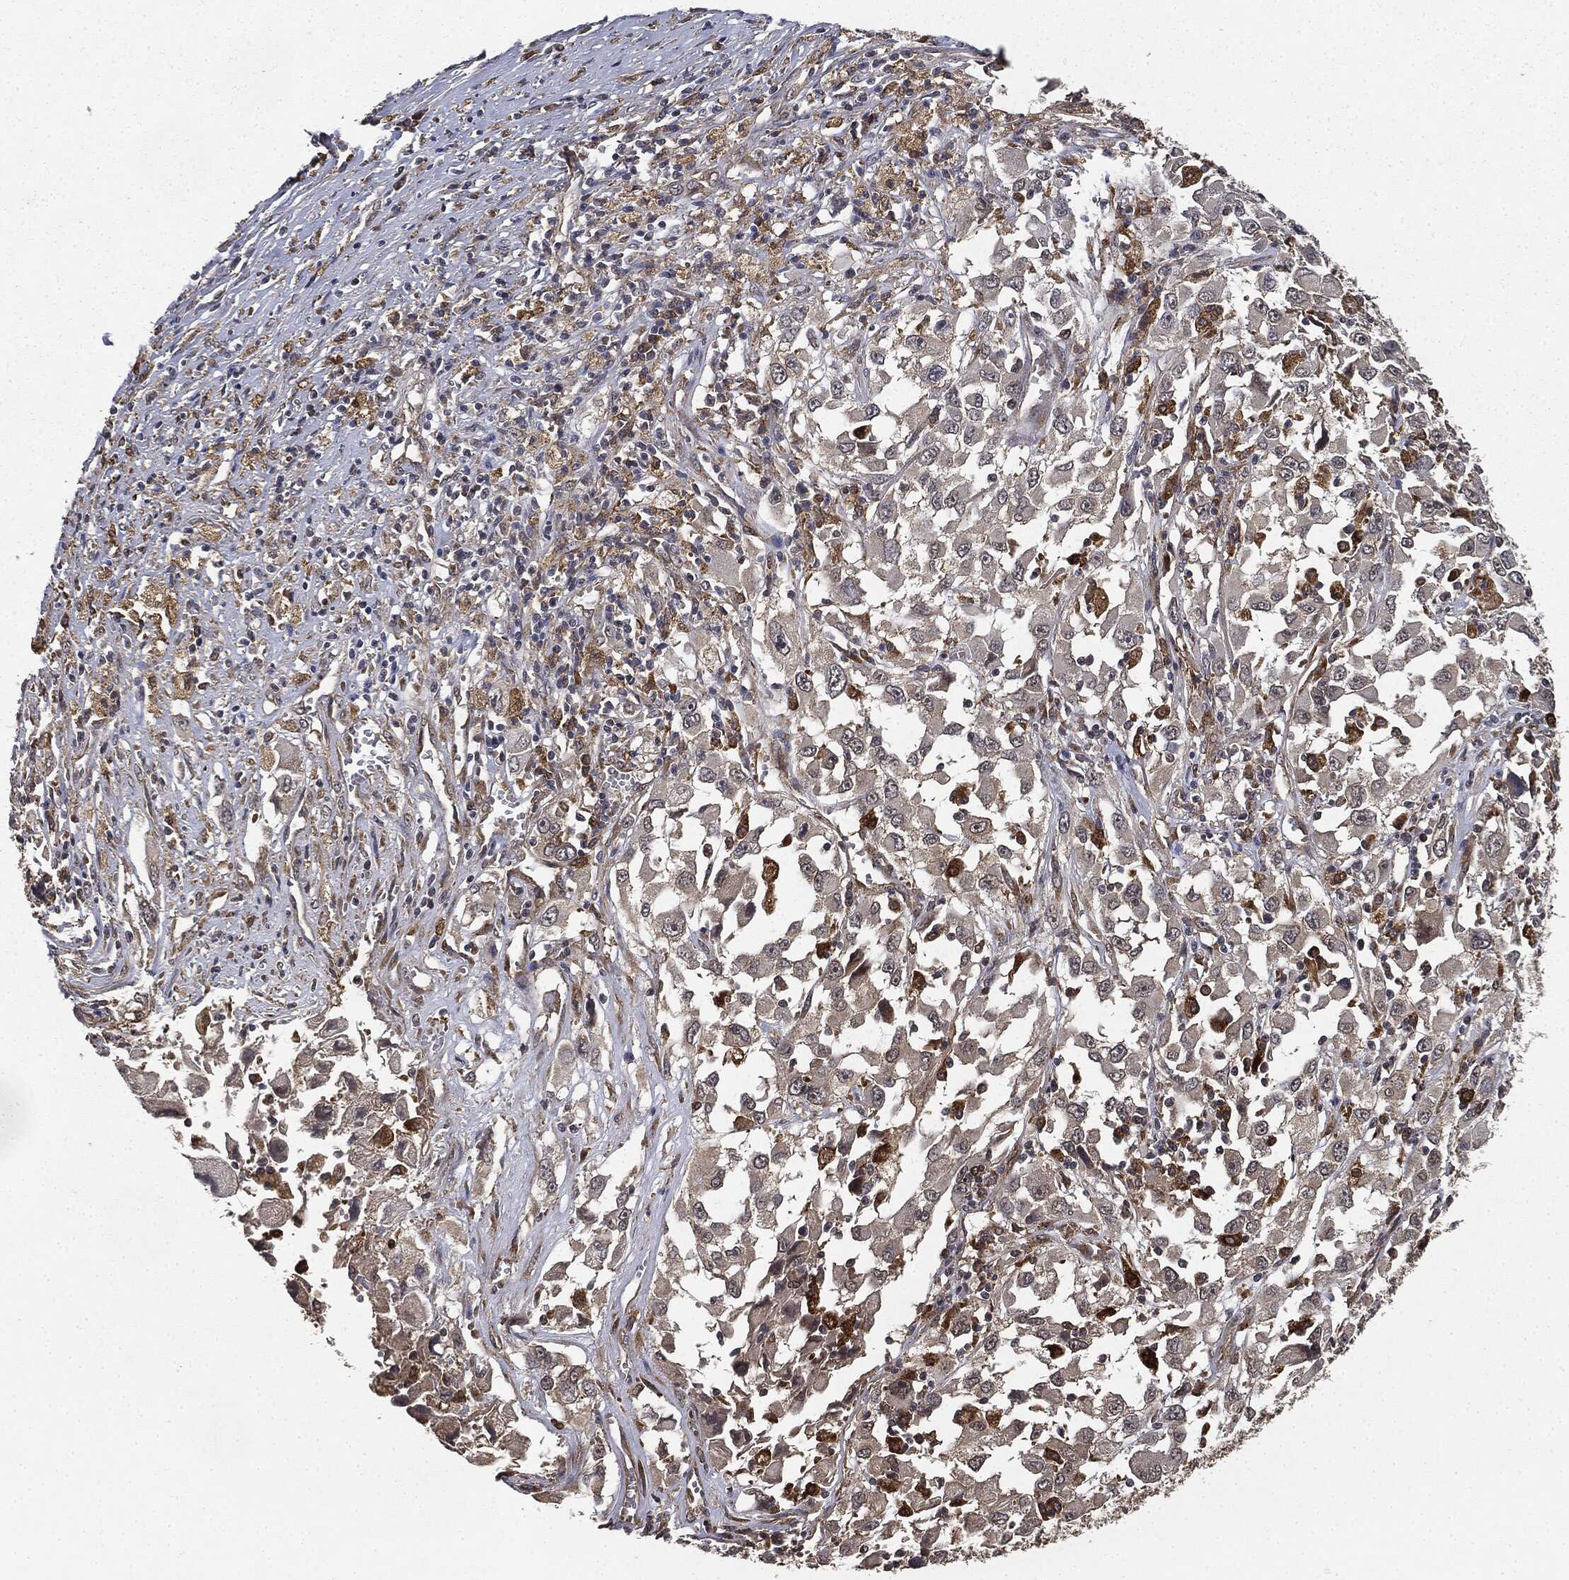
{"staining": {"intensity": "moderate", "quantity": "<25%", "location": "cytoplasmic/membranous"}, "tissue": "melanoma", "cell_type": "Tumor cells", "image_type": "cancer", "snomed": [{"axis": "morphology", "description": "Malignant melanoma, Metastatic site"}, {"axis": "topography", "description": "Soft tissue"}], "caption": "Malignant melanoma (metastatic site) stained with a protein marker reveals moderate staining in tumor cells.", "gene": "MIER2", "patient": {"sex": "male", "age": 50}}